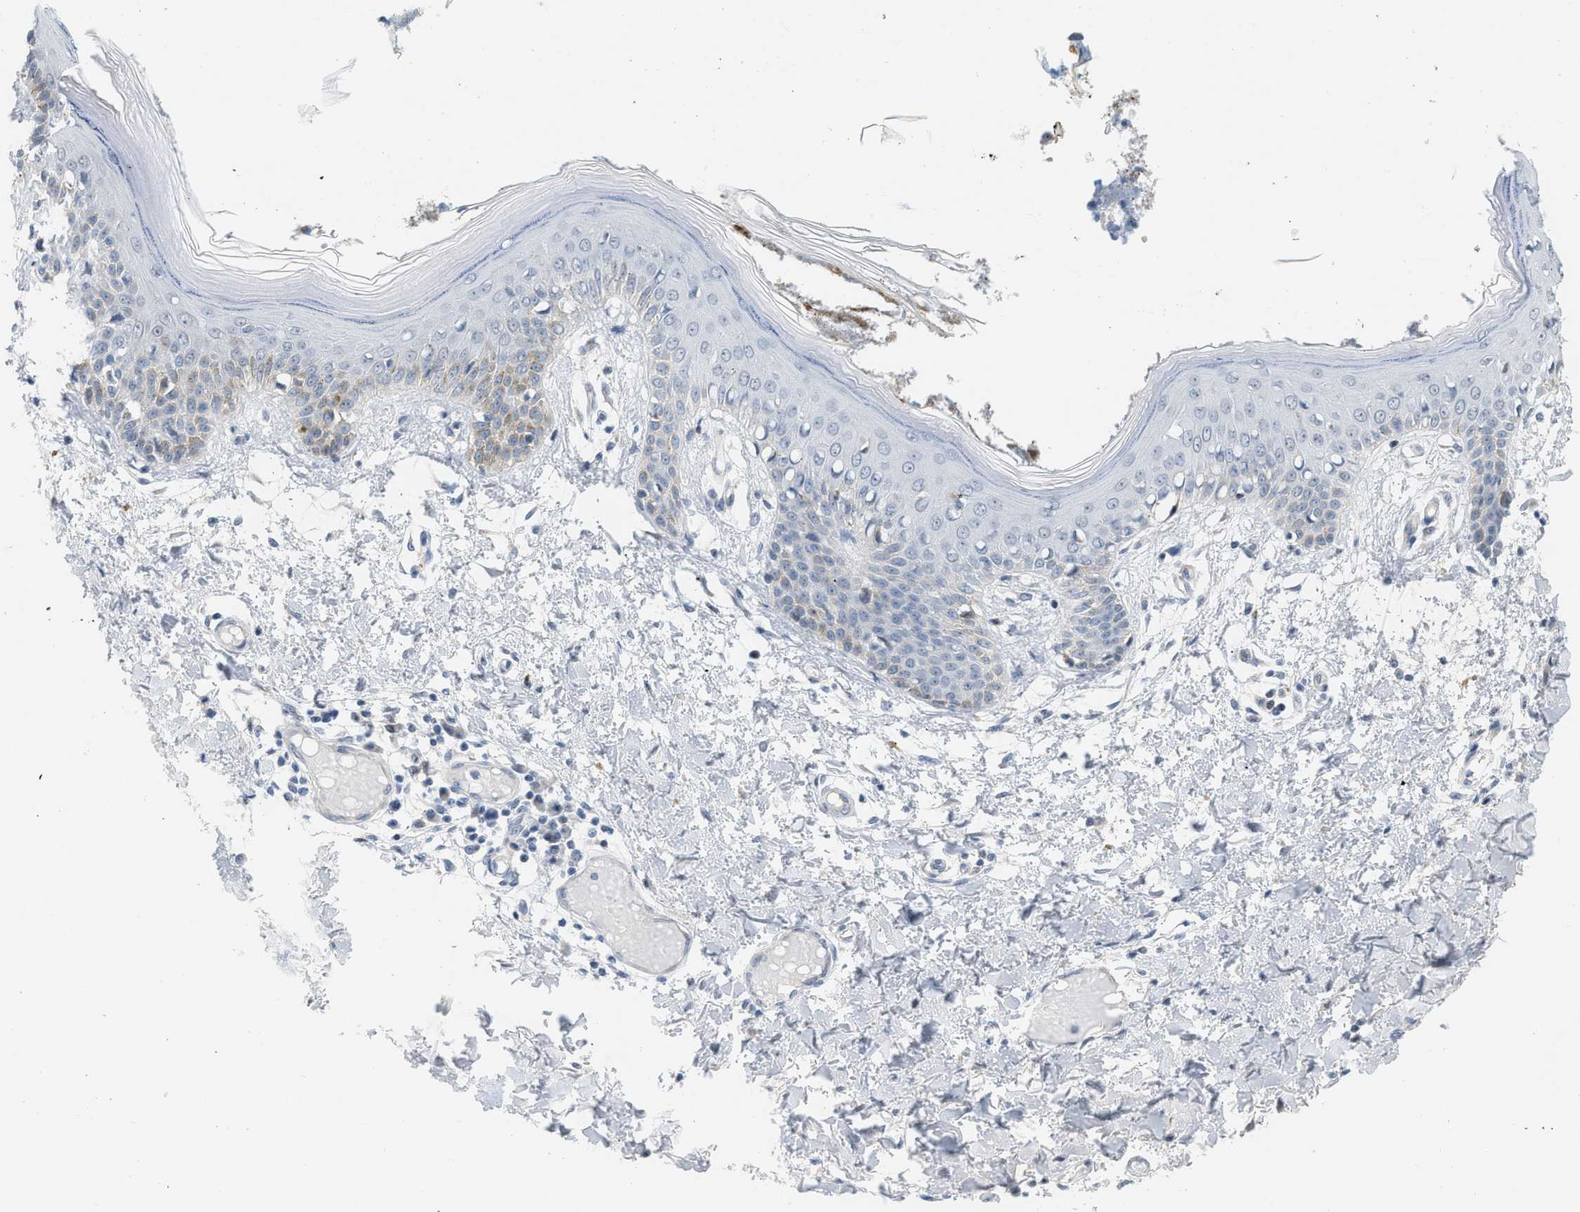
{"staining": {"intensity": "negative", "quantity": "none", "location": "none"}, "tissue": "skin", "cell_type": "Fibroblasts", "image_type": "normal", "snomed": [{"axis": "morphology", "description": "Normal tissue, NOS"}, {"axis": "topography", "description": "Skin"}], "caption": "Immunohistochemistry histopathology image of benign skin stained for a protein (brown), which exhibits no expression in fibroblasts.", "gene": "HLTF", "patient": {"sex": "male", "age": 53}}